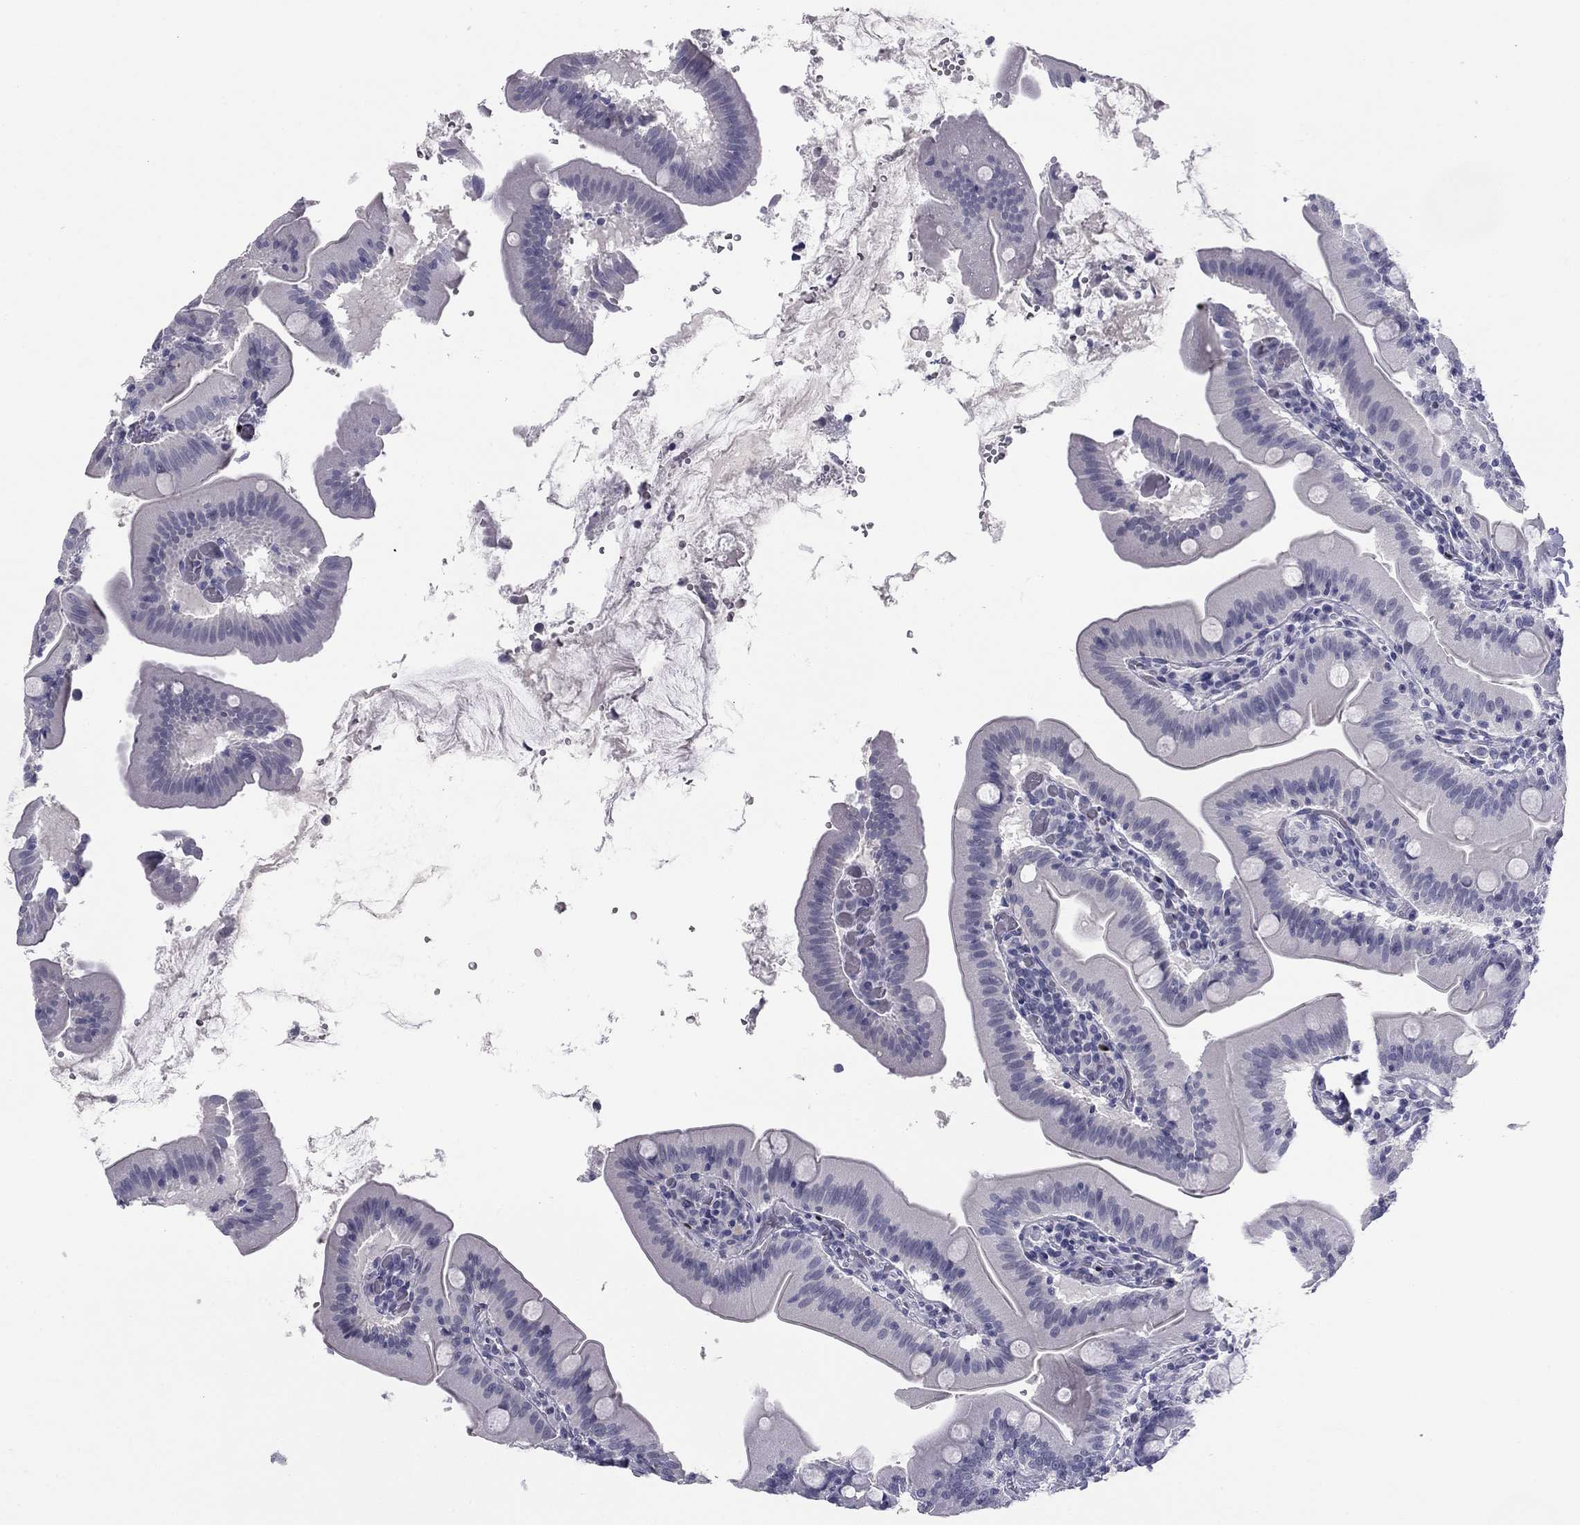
{"staining": {"intensity": "negative", "quantity": "none", "location": "none"}, "tissue": "small intestine", "cell_type": "Glandular cells", "image_type": "normal", "snomed": [{"axis": "morphology", "description": "Normal tissue, NOS"}, {"axis": "topography", "description": "Small intestine"}], "caption": "Micrograph shows no significant protein positivity in glandular cells of normal small intestine.", "gene": "TFAP2B", "patient": {"sex": "male", "age": 37}}